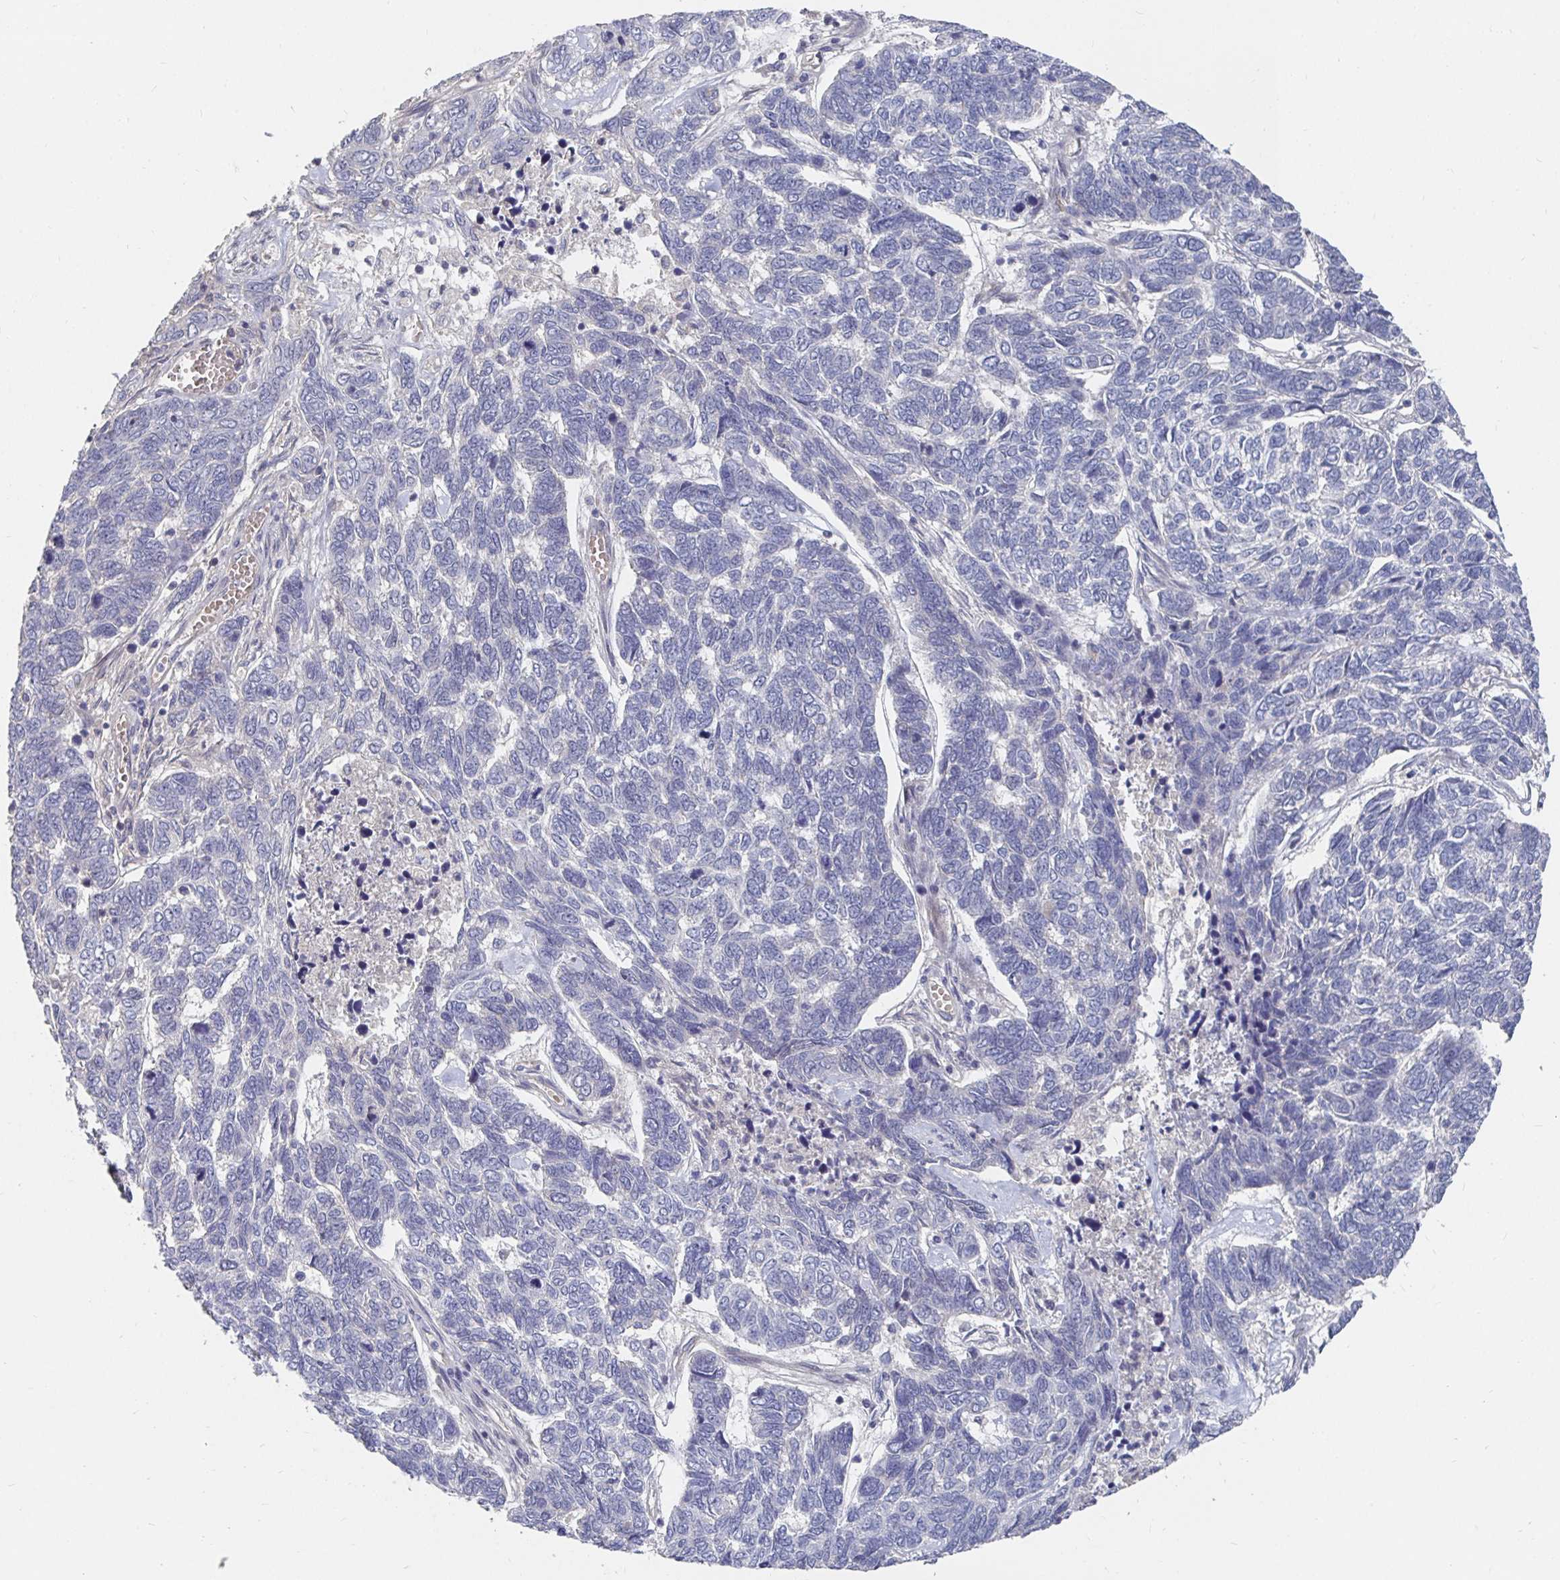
{"staining": {"intensity": "negative", "quantity": "none", "location": "none"}, "tissue": "skin cancer", "cell_type": "Tumor cells", "image_type": "cancer", "snomed": [{"axis": "morphology", "description": "Basal cell carcinoma"}, {"axis": "topography", "description": "Skin"}], "caption": "Immunohistochemistry (IHC) image of human skin cancer stained for a protein (brown), which exhibits no positivity in tumor cells. Brightfield microscopy of immunohistochemistry (IHC) stained with DAB (brown) and hematoxylin (blue), captured at high magnification.", "gene": "MEIS1", "patient": {"sex": "female", "age": 65}}